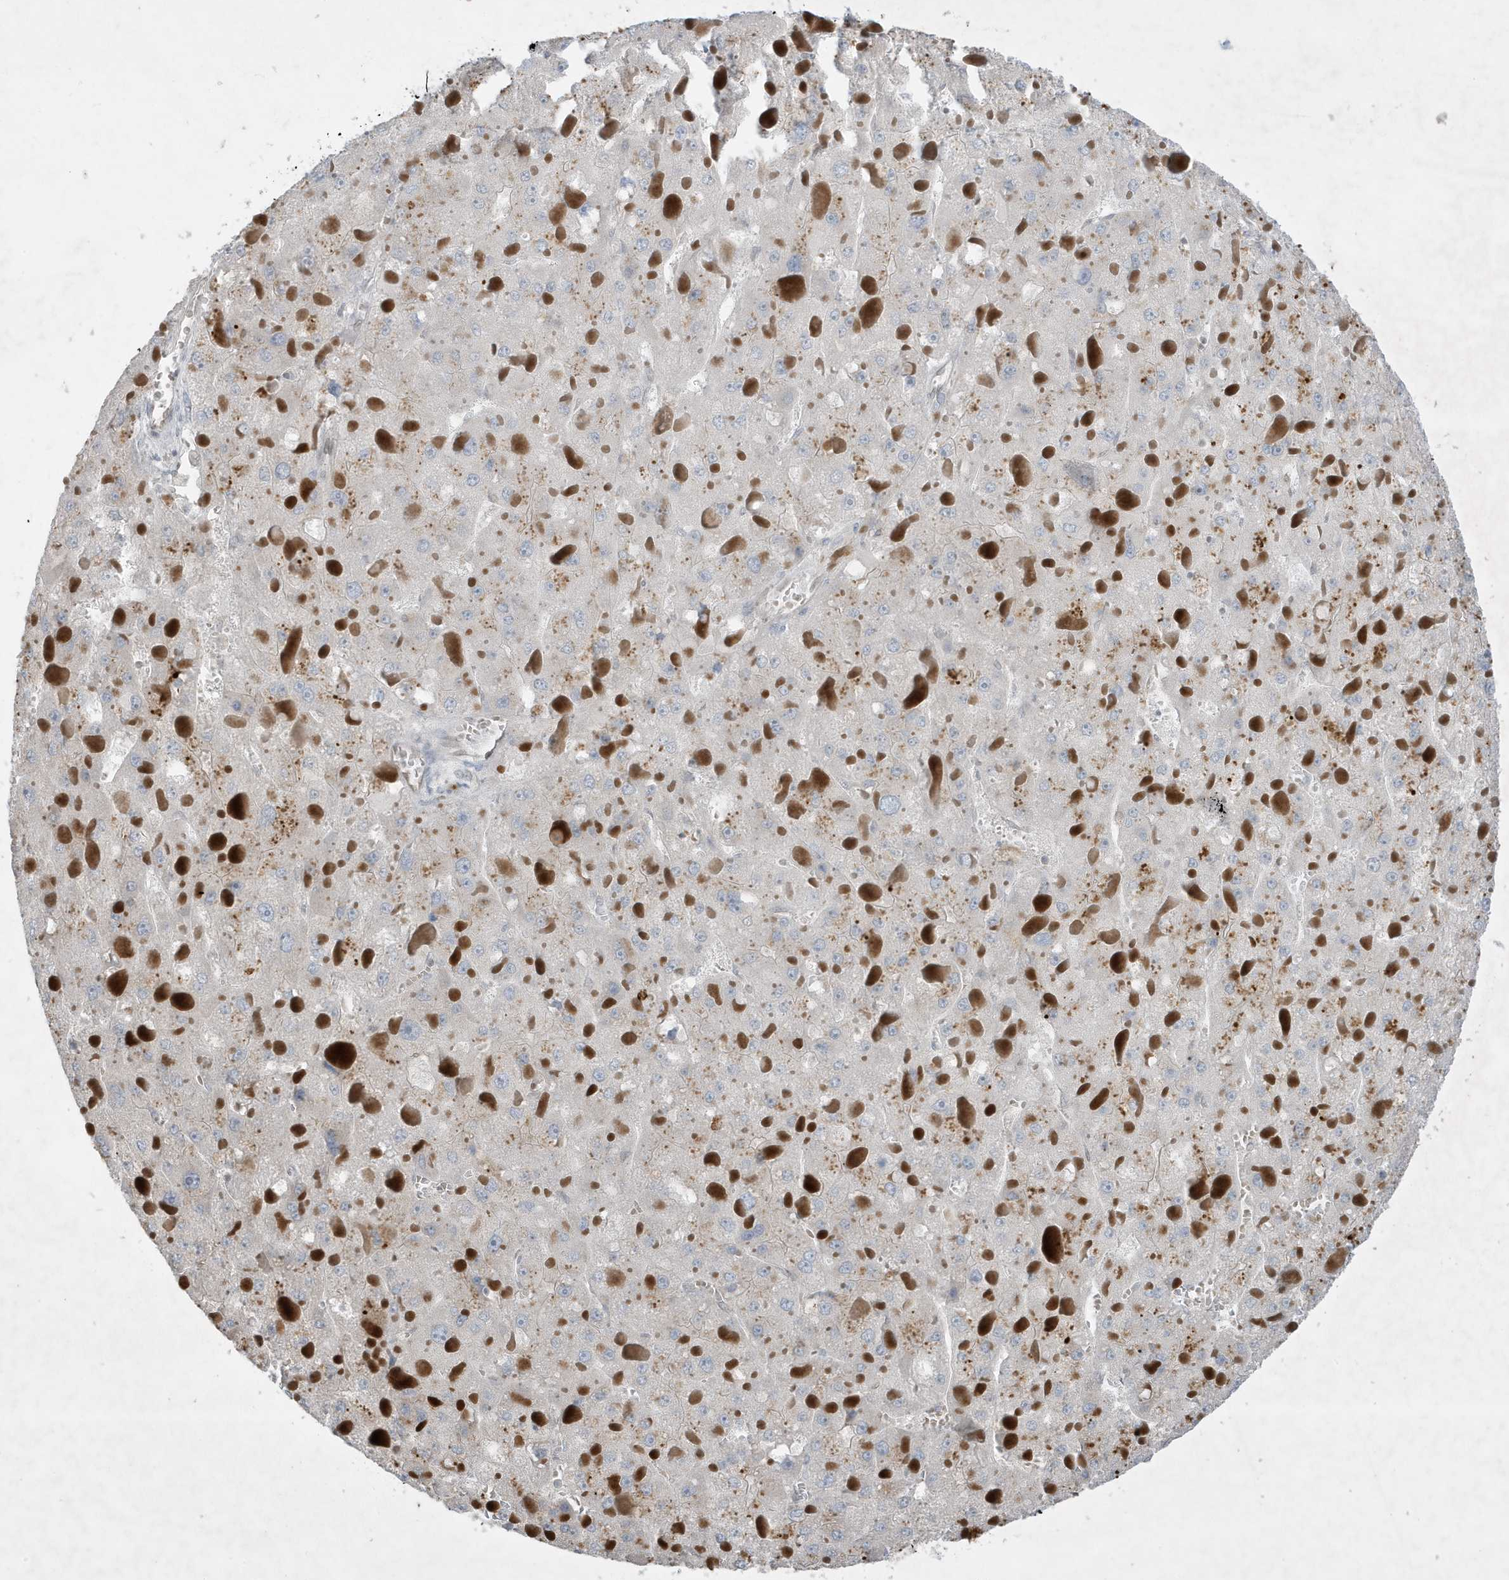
{"staining": {"intensity": "negative", "quantity": "none", "location": "none"}, "tissue": "liver cancer", "cell_type": "Tumor cells", "image_type": "cancer", "snomed": [{"axis": "morphology", "description": "Carcinoma, Hepatocellular, NOS"}, {"axis": "topography", "description": "Liver"}], "caption": "A histopathology image of liver cancer (hepatocellular carcinoma) stained for a protein displays no brown staining in tumor cells.", "gene": "FNDC1", "patient": {"sex": "female", "age": 73}}